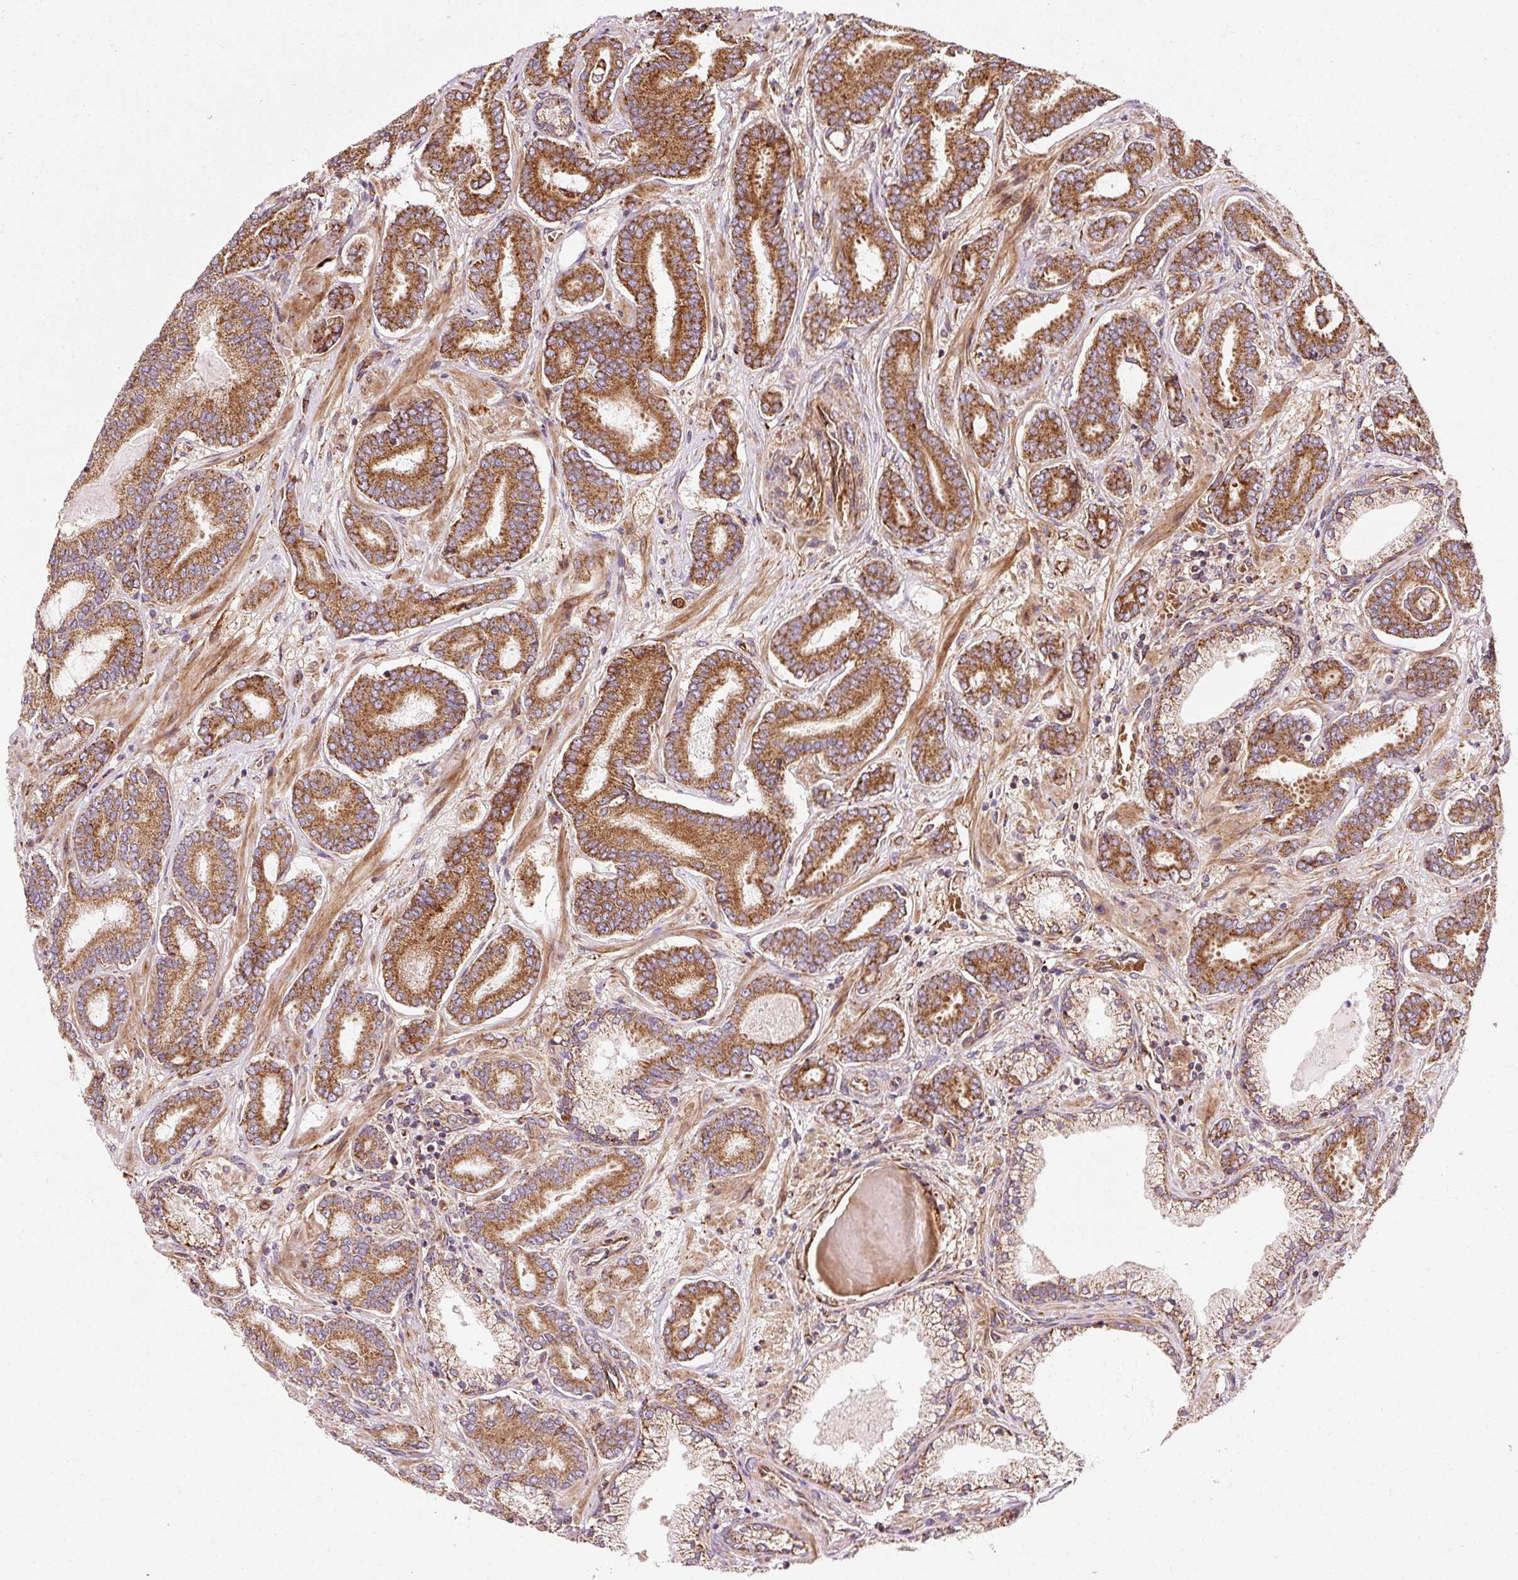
{"staining": {"intensity": "strong", "quantity": ">75%", "location": "cytoplasmic/membranous"}, "tissue": "prostate cancer", "cell_type": "Tumor cells", "image_type": "cancer", "snomed": [{"axis": "morphology", "description": "Adenocarcinoma, Low grade"}, {"axis": "topography", "description": "Prostate and seminal vesicle, NOS"}], "caption": "This micrograph shows prostate cancer (adenocarcinoma (low-grade)) stained with immunohistochemistry (IHC) to label a protein in brown. The cytoplasmic/membranous of tumor cells show strong positivity for the protein. Nuclei are counter-stained blue.", "gene": "ISCU", "patient": {"sex": "male", "age": 61}}